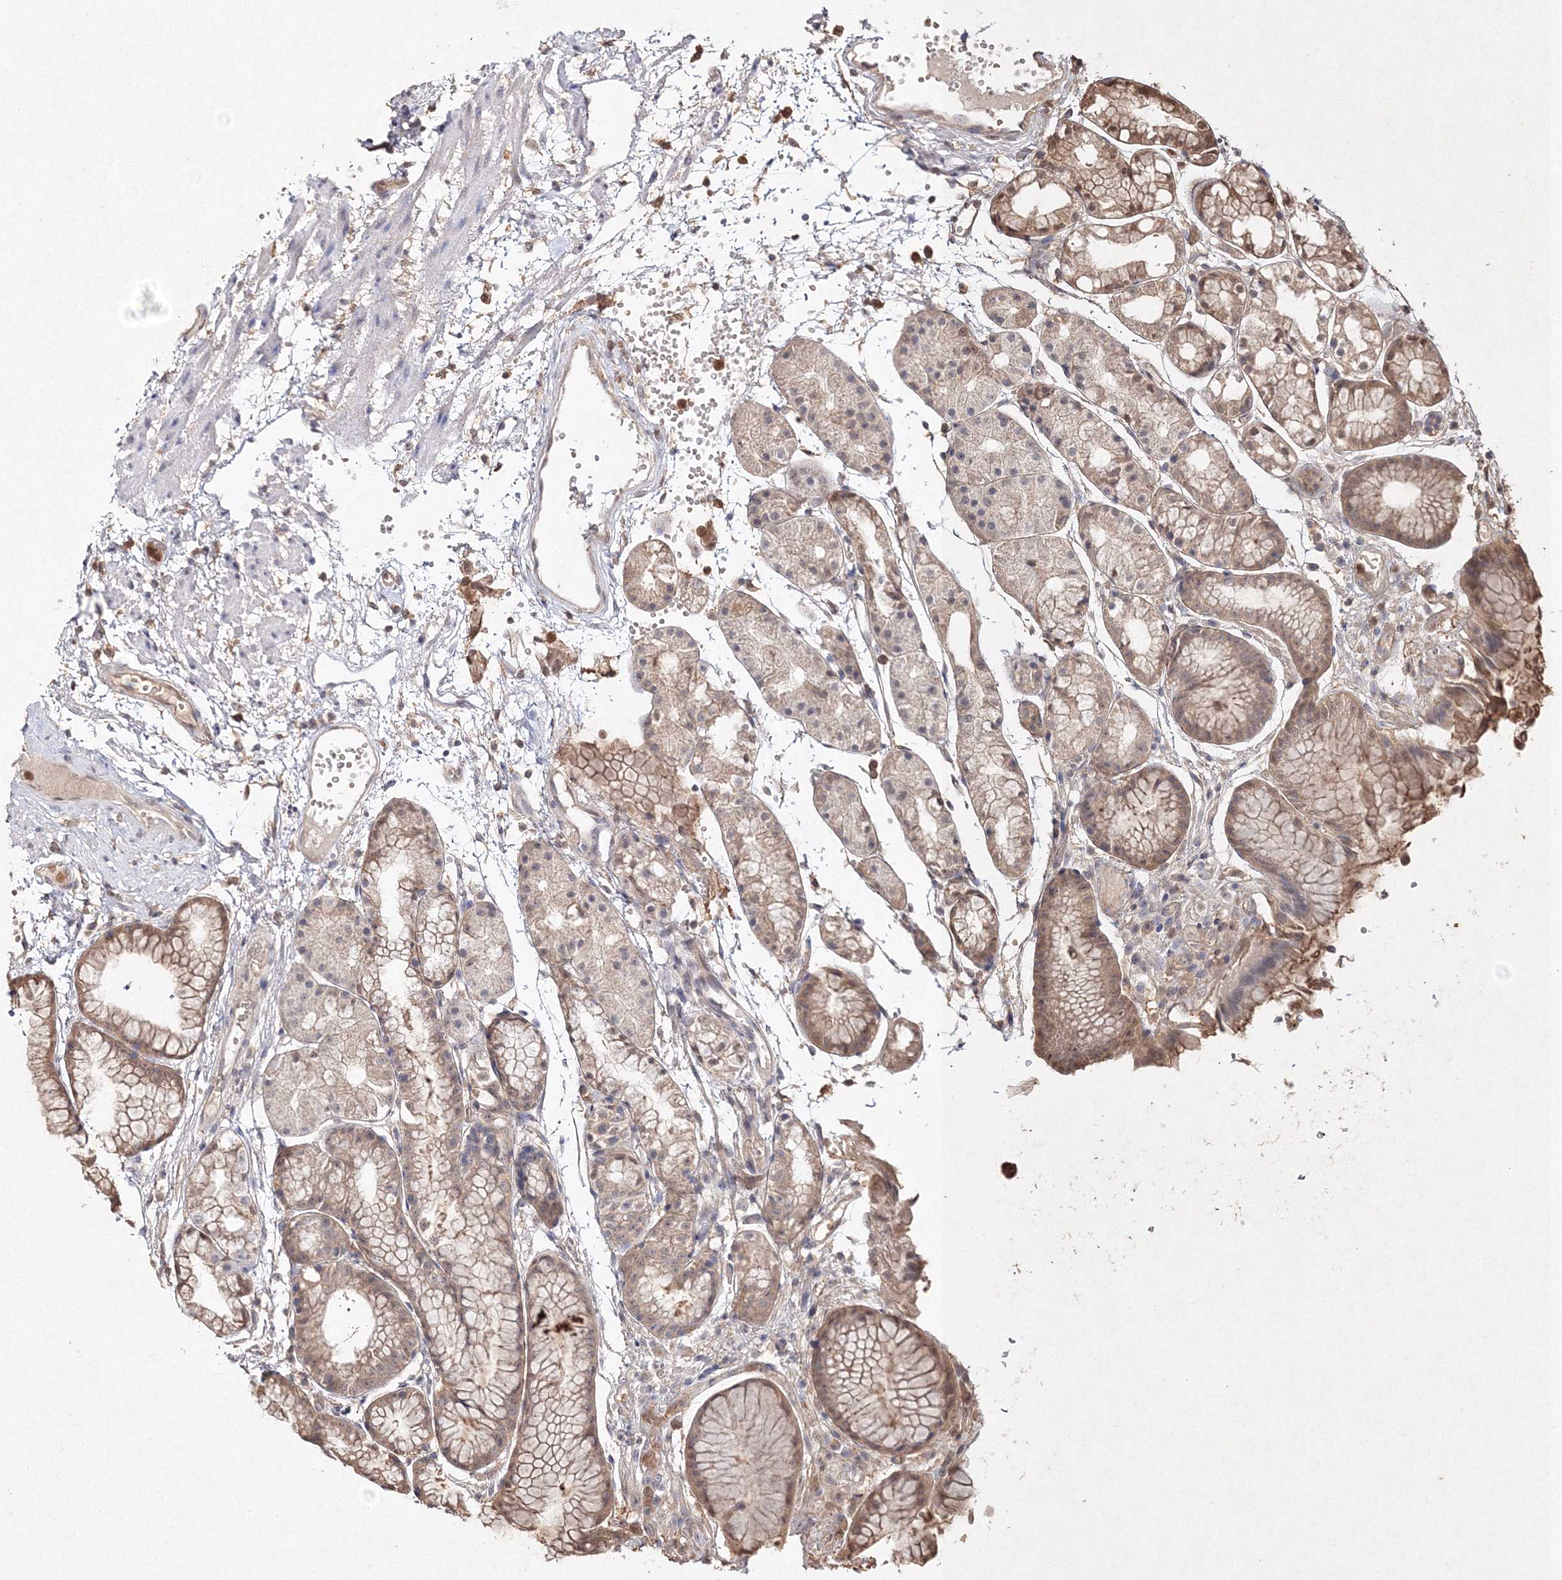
{"staining": {"intensity": "weak", "quantity": "25%-75%", "location": "cytoplasmic/membranous,nuclear"}, "tissue": "stomach", "cell_type": "Glandular cells", "image_type": "normal", "snomed": [{"axis": "morphology", "description": "Normal tissue, NOS"}, {"axis": "topography", "description": "Stomach, upper"}], "caption": "Stomach stained for a protein reveals weak cytoplasmic/membranous,nuclear positivity in glandular cells.", "gene": "S100A11", "patient": {"sex": "male", "age": 72}}